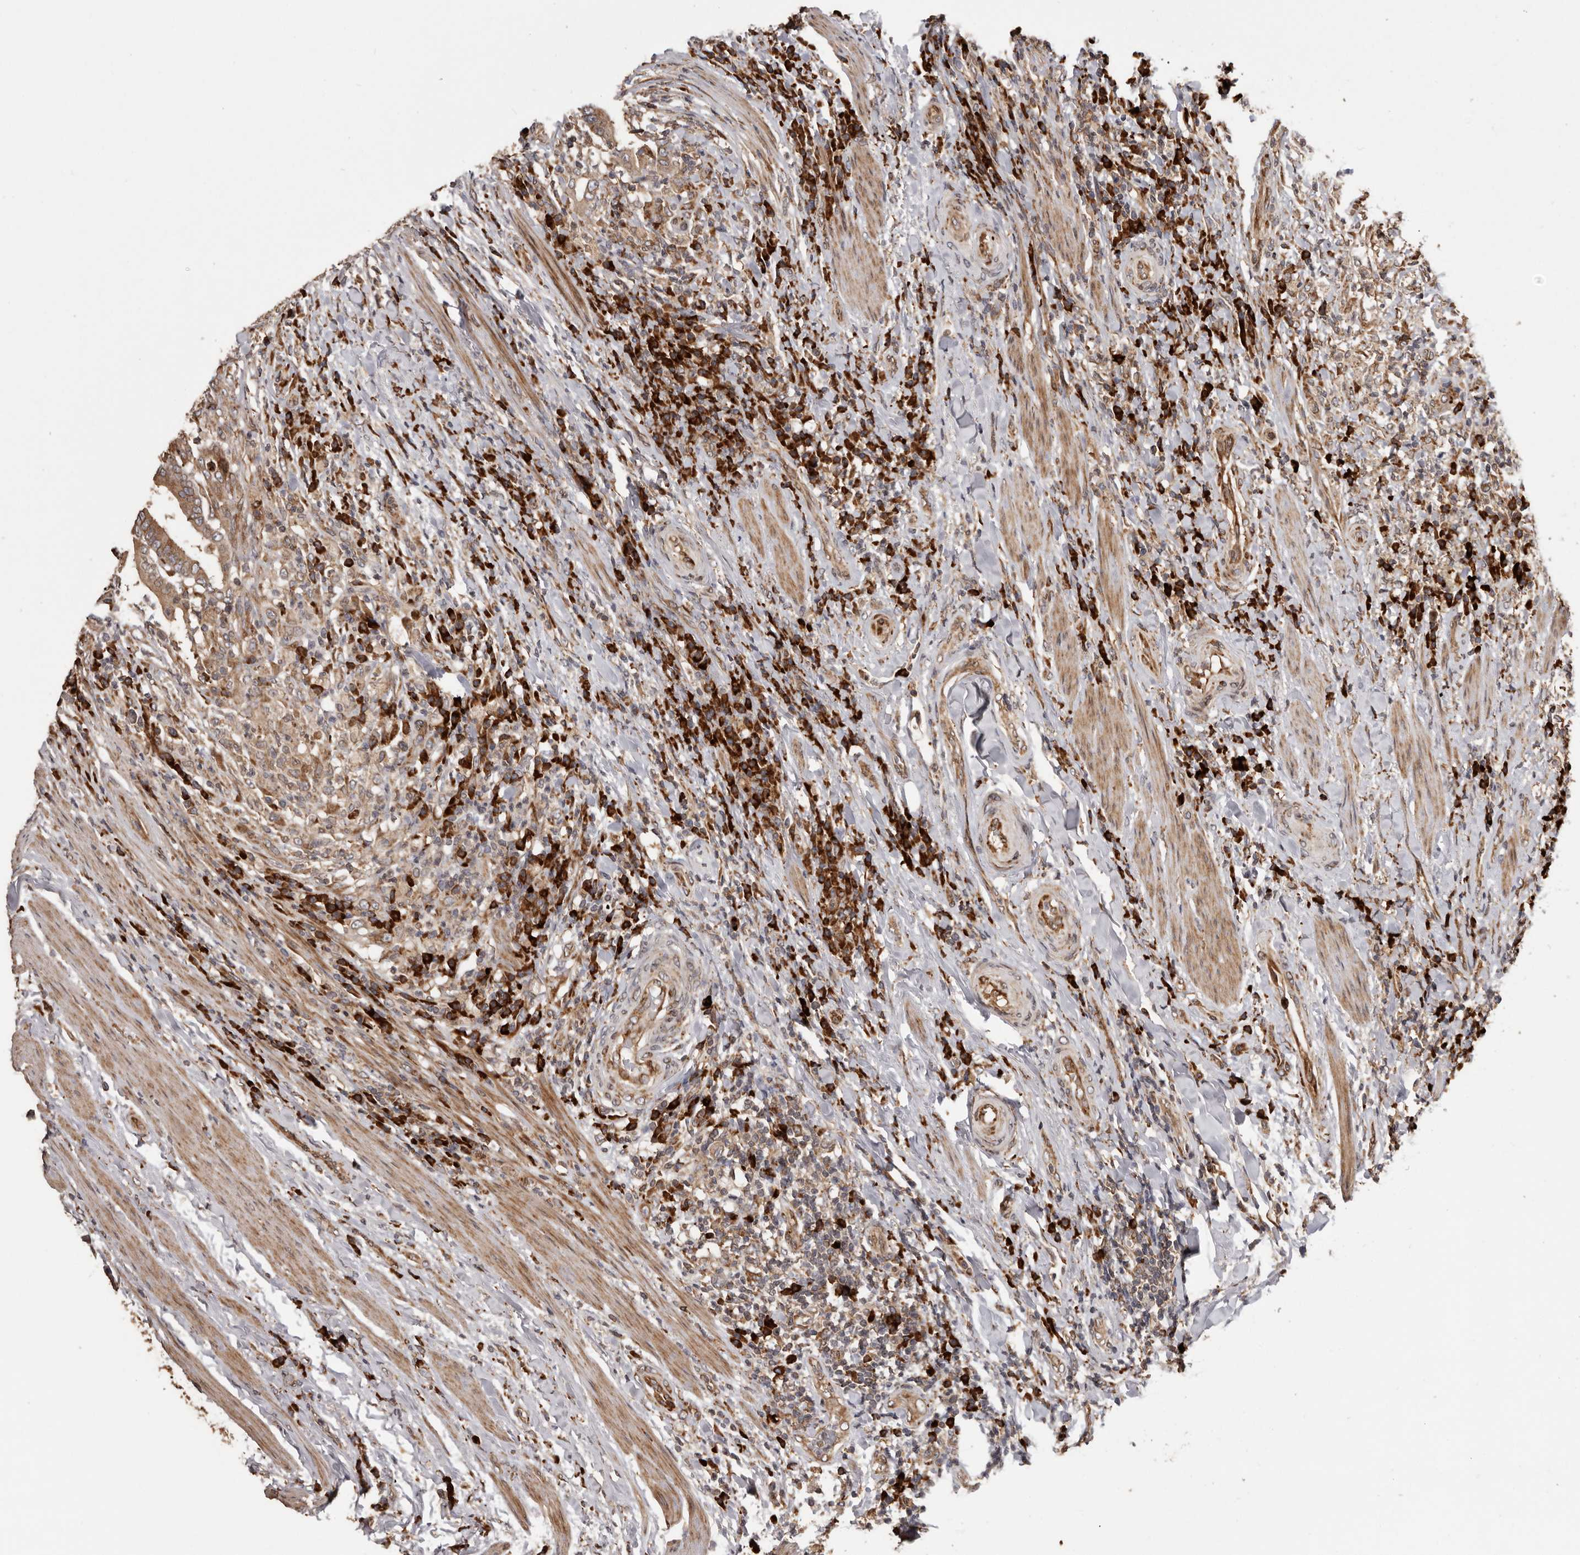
{"staining": {"intensity": "moderate", "quantity": ">75%", "location": "cytoplasmic/membranous"}, "tissue": "colorectal cancer", "cell_type": "Tumor cells", "image_type": "cancer", "snomed": [{"axis": "morphology", "description": "Adenocarcinoma, NOS"}, {"axis": "topography", "description": "Colon"}], "caption": "Brown immunohistochemical staining in human colorectal adenocarcinoma shows moderate cytoplasmic/membranous staining in about >75% of tumor cells. Nuclei are stained in blue.", "gene": "NUP43", "patient": {"sex": "female", "age": 66}}